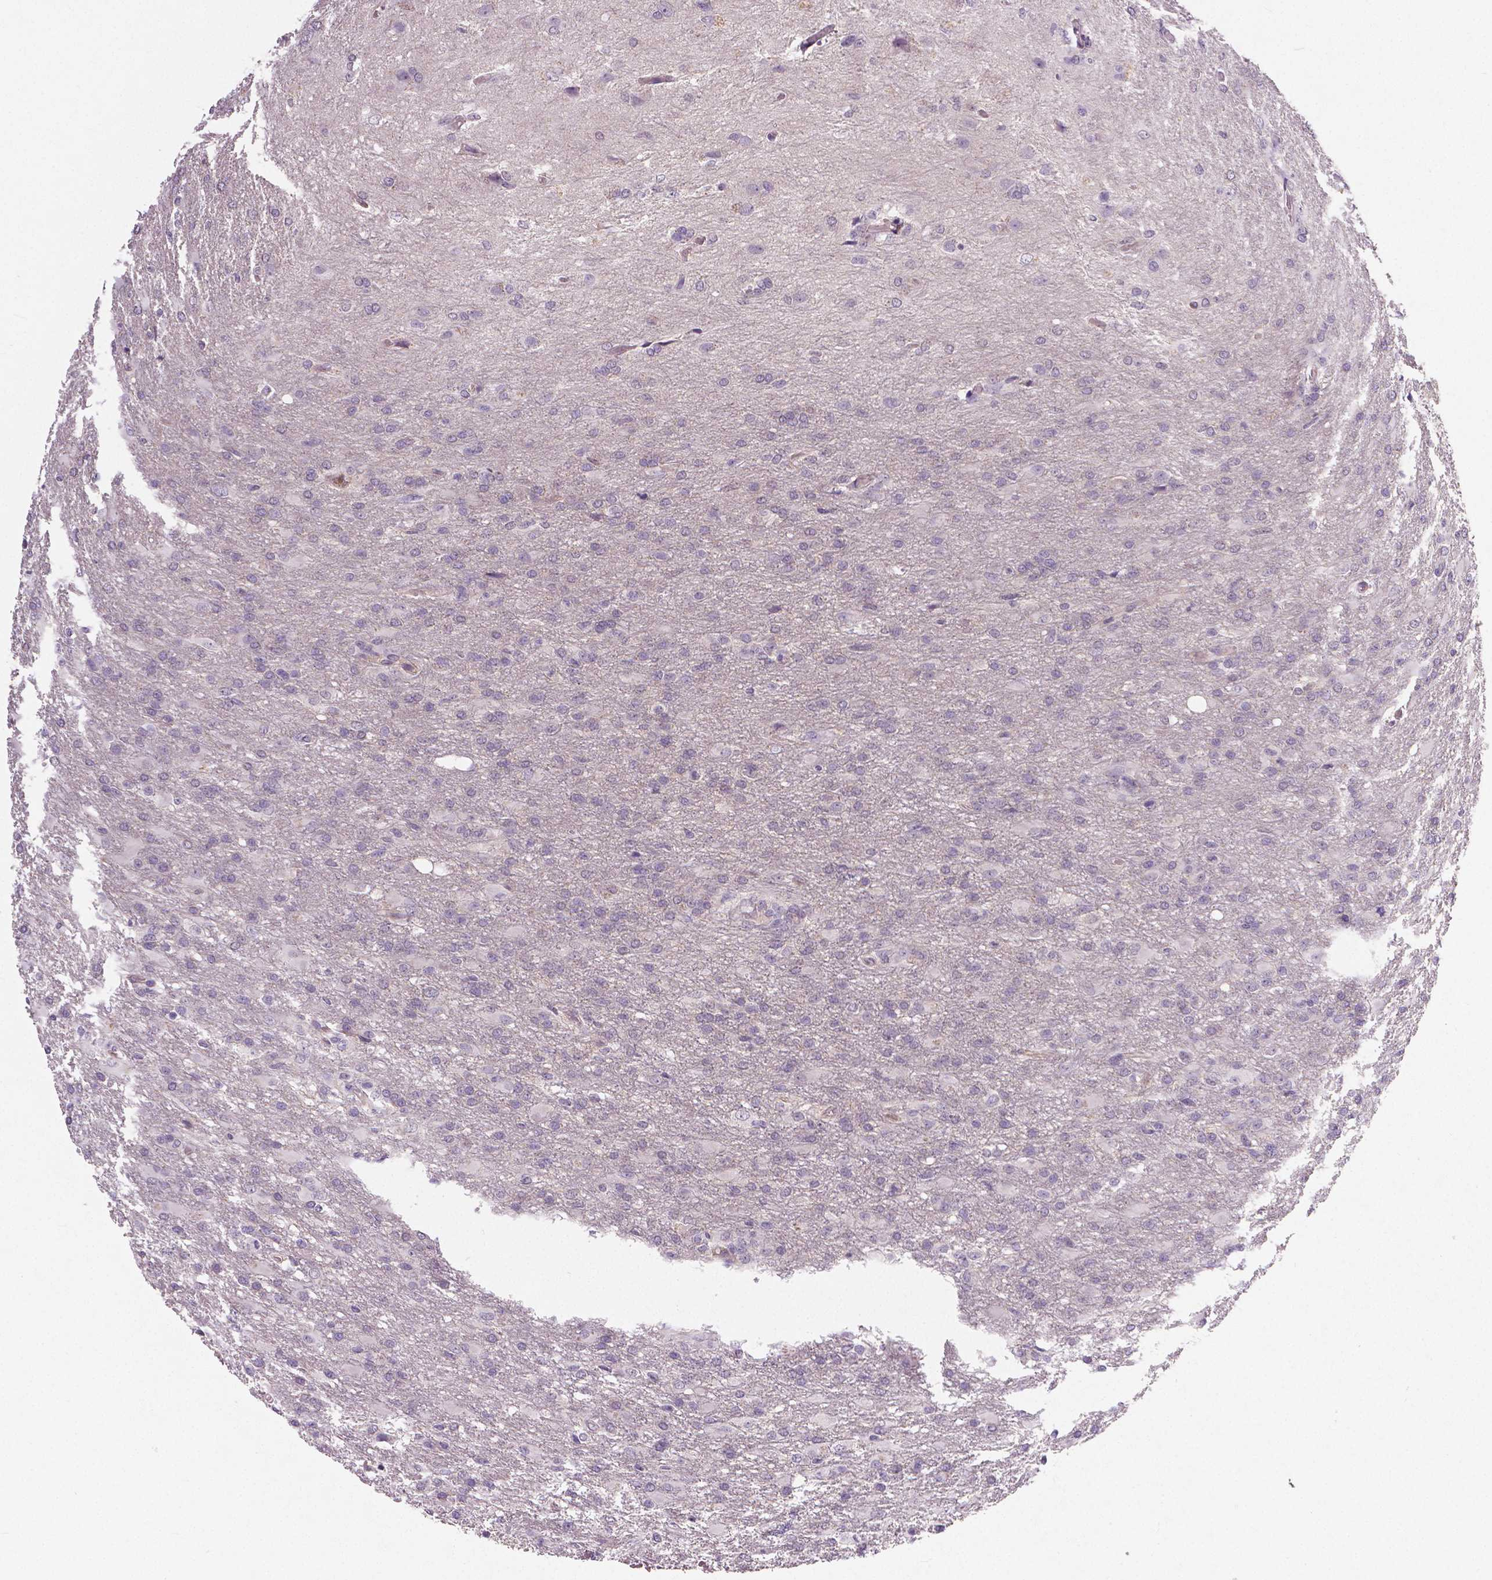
{"staining": {"intensity": "negative", "quantity": "none", "location": "none"}, "tissue": "glioma", "cell_type": "Tumor cells", "image_type": "cancer", "snomed": [{"axis": "morphology", "description": "Glioma, malignant, High grade"}, {"axis": "topography", "description": "Brain"}], "caption": "High-grade glioma (malignant) was stained to show a protein in brown. There is no significant expression in tumor cells.", "gene": "FLT1", "patient": {"sex": "male", "age": 68}}